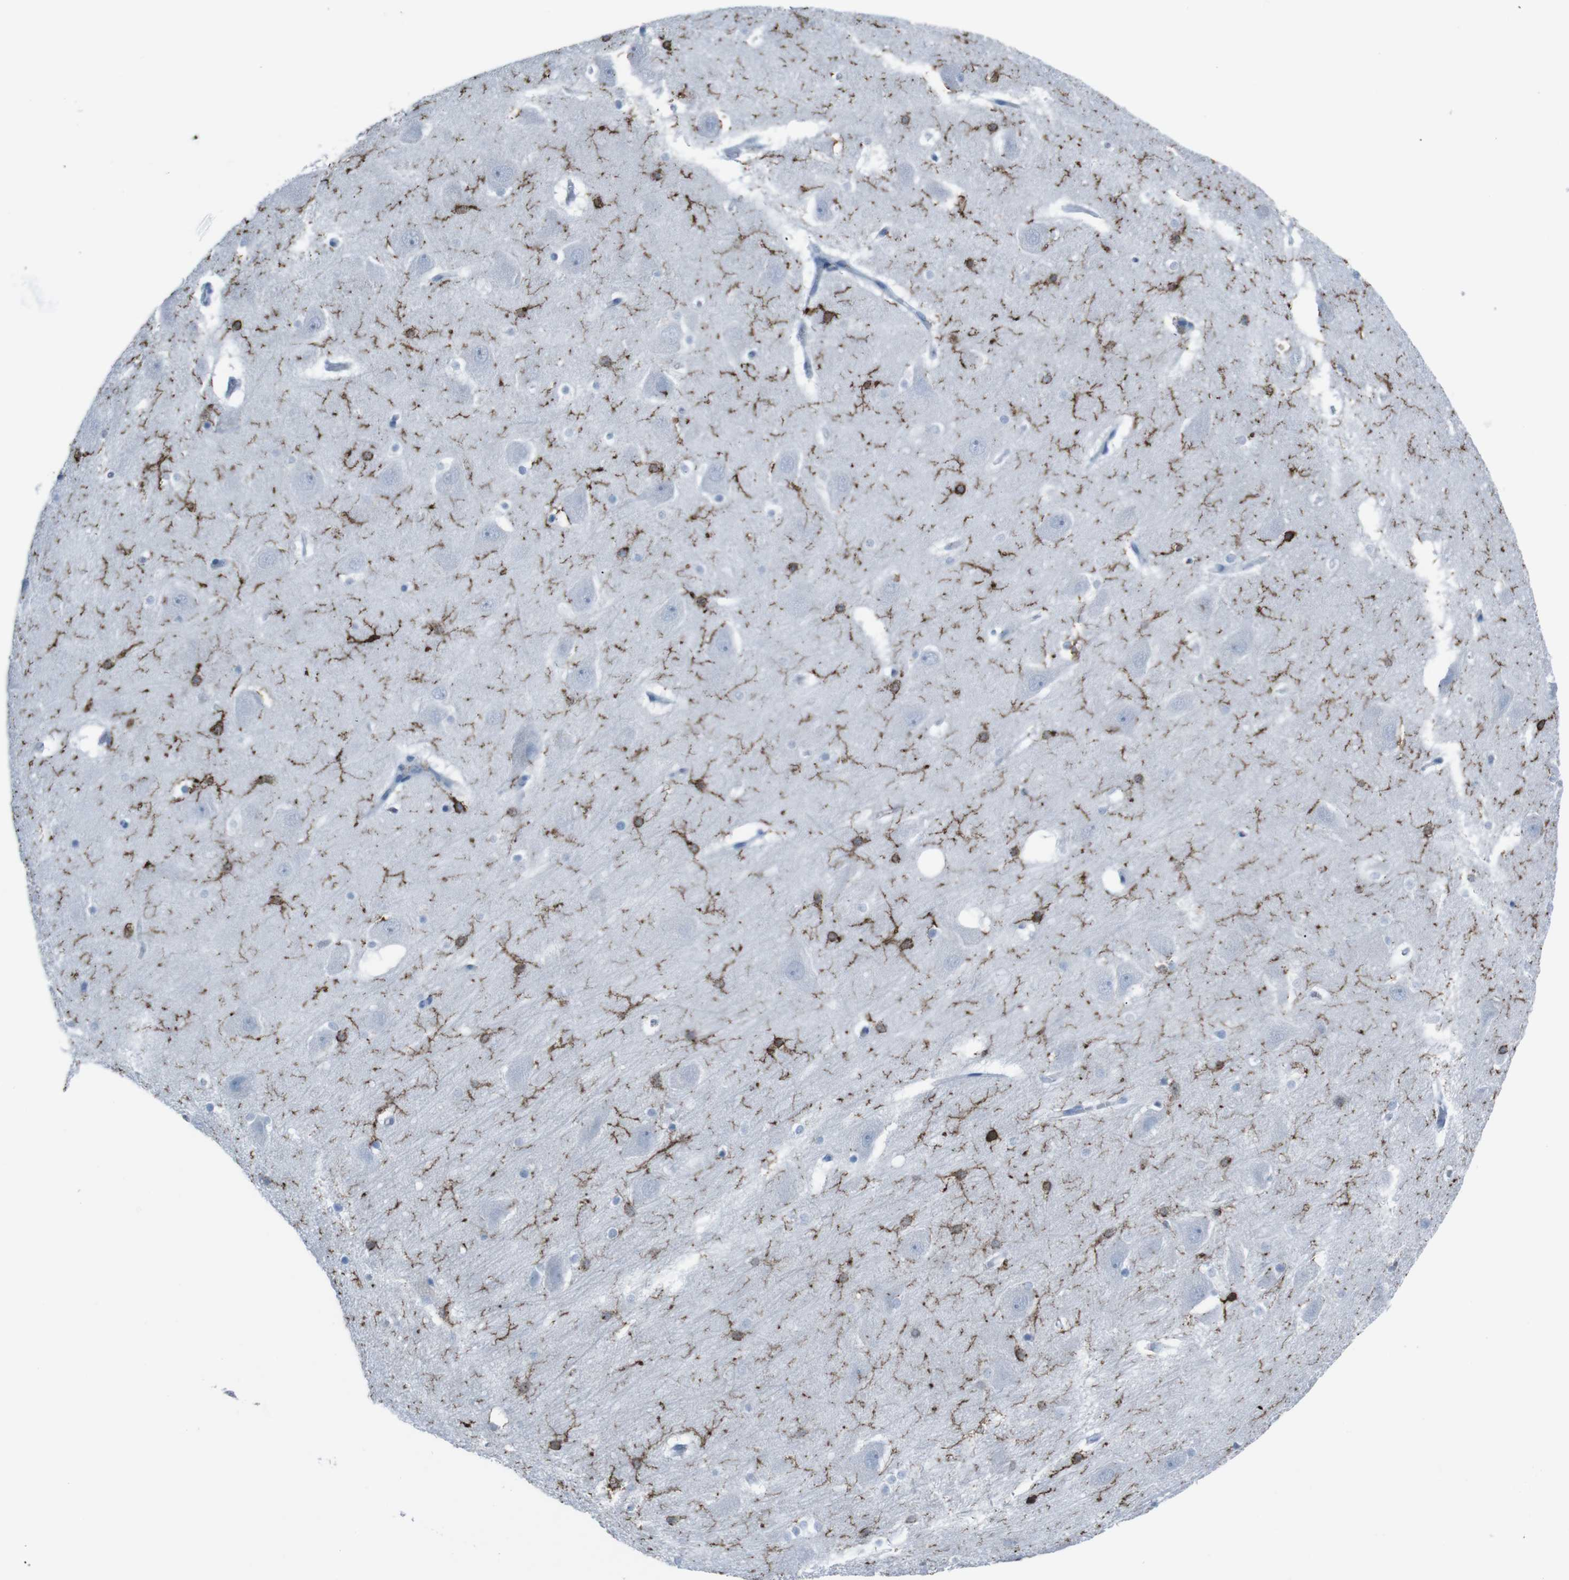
{"staining": {"intensity": "moderate", "quantity": "<25%", "location": "cytoplasmic/membranous"}, "tissue": "hippocampus", "cell_type": "Glial cells", "image_type": "normal", "snomed": [{"axis": "morphology", "description": "Normal tissue, NOS"}, {"axis": "topography", "description": "Hippocampus"}], "caption": "Protein analysis of benign hippocampus shows moderate cytoplasmic/membranous expression in approximately <25% of glial cells.", "gene": "ST6GAL1", "patient": {"sex": "male", "age": 45}}